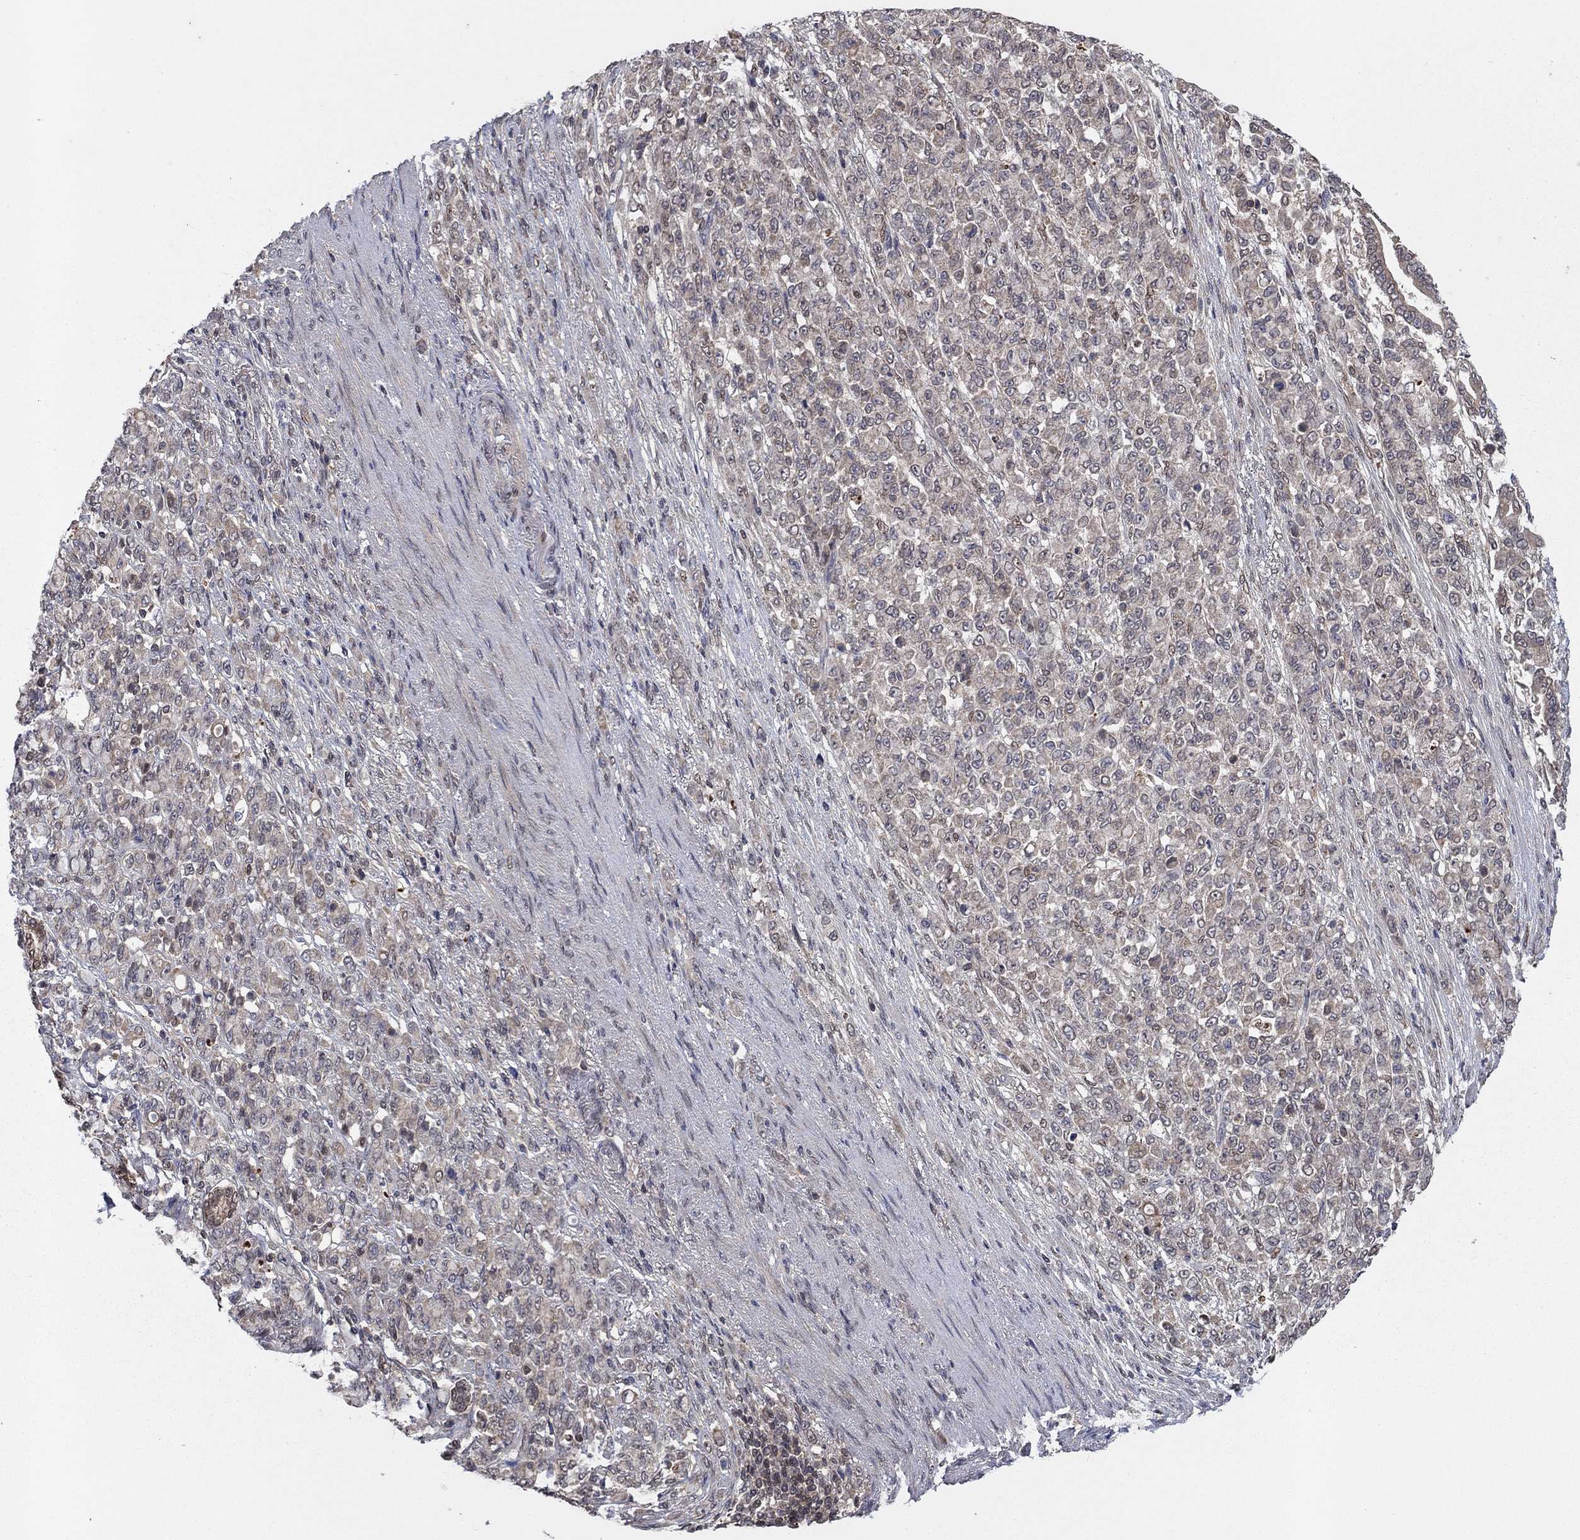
{"staining": {"intensity": "negative", "quantity": "none", "location": "none"}, "tissue": "stomach cancer", "cell_type": "Tumor cells", "image_type": "cancer", "snomed": [{"axis": "morphology", "description": "Normal tissue, NOS"}, {"axis": "morphology", "description": "Adenocarcinoma, NOS"}, {"axis": "topography", "description": "Stomach"}], "caption": "High power microscopy photomicrograph of an IHC micrograph of adenocarcinoma (stomach), revealing no significant staining in tumor cells.", "gene": "IAH1", "patient": {"sex": "female", "age": 79}}